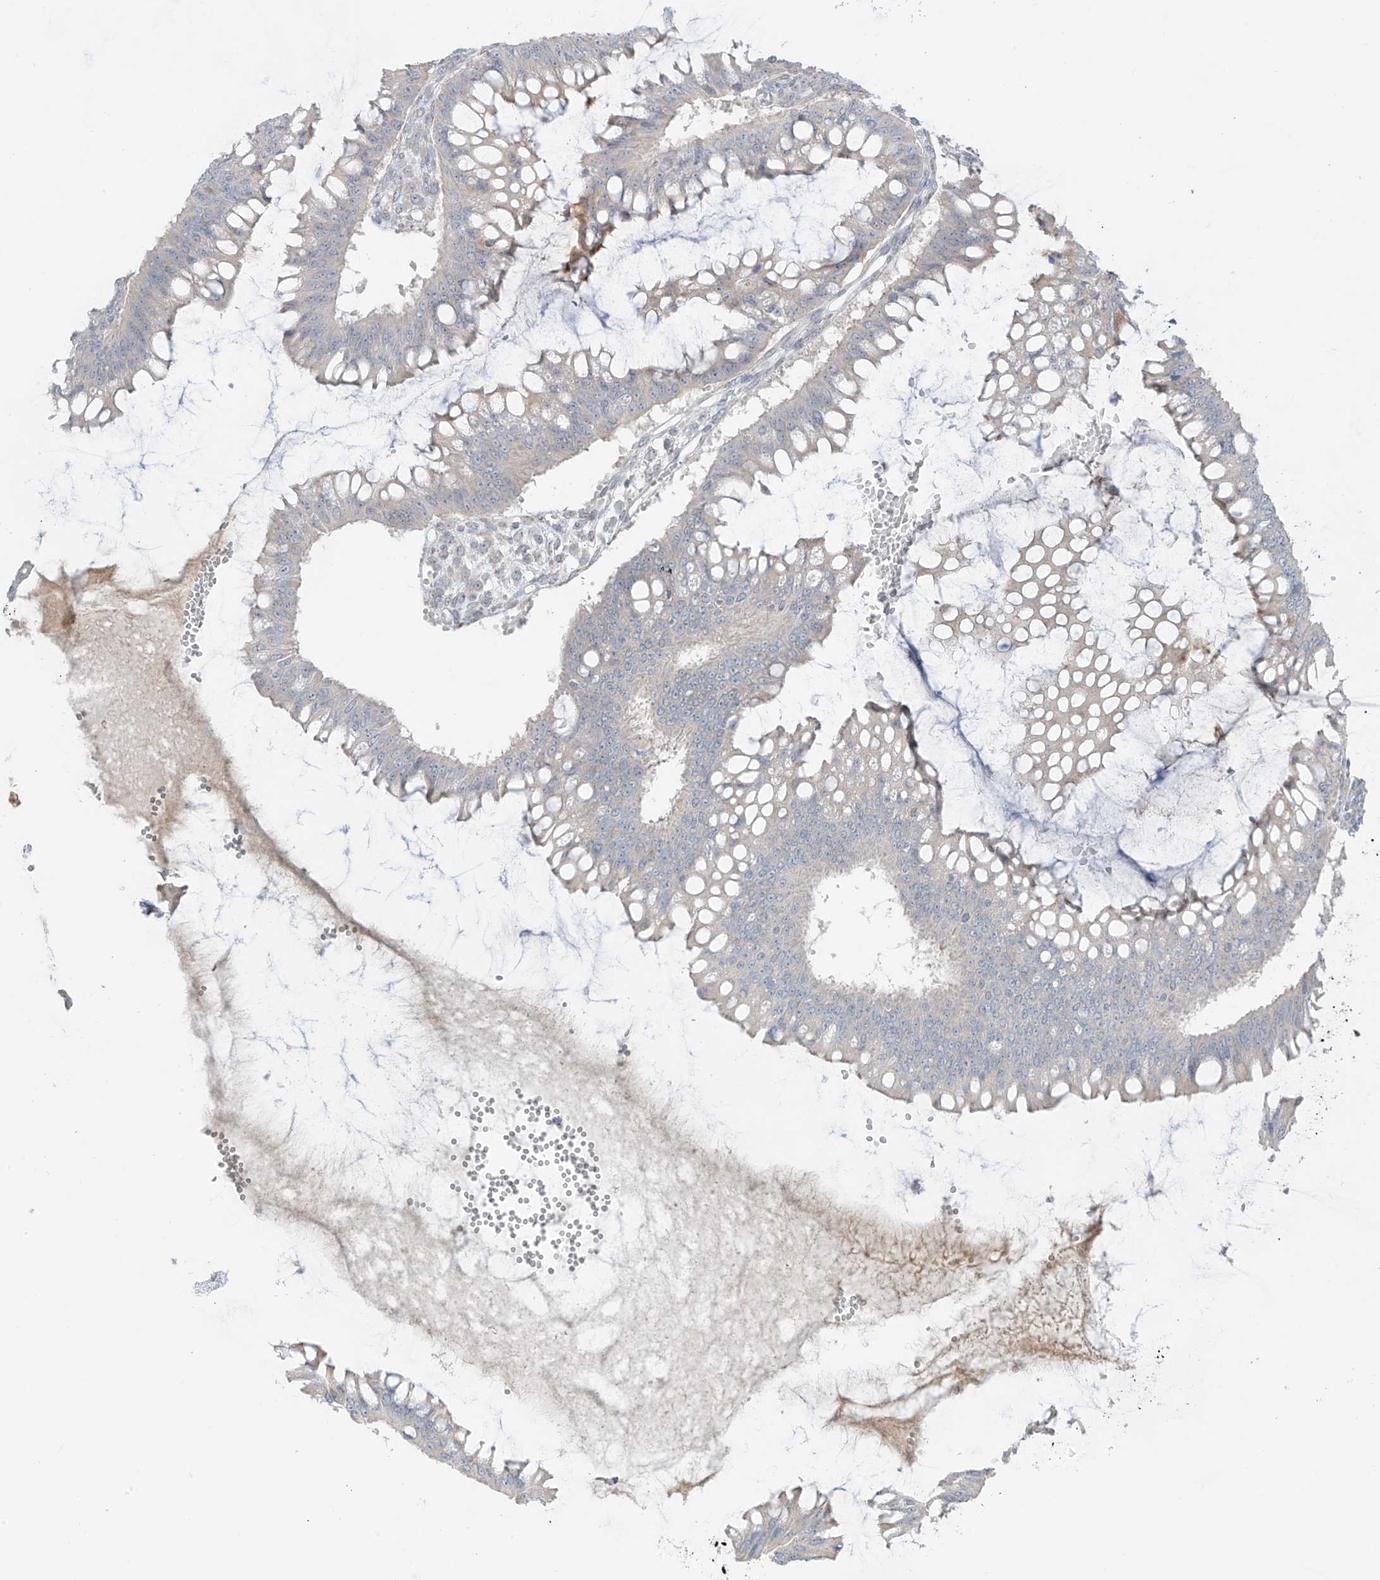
{"staining": {"intensity": "weak", "quantity": "<25%", "location": "cytoplasmic/membranous"}, "tissue": "ovarian cancer", "cell_type": "Tumor cells", "image_type": "cancer", "snomed": [{"axis": "morphology", "description": "Cystadenocarcinoma, mucinous, NOS"}, {"axis": "topography", "description": "Ovary"}], "caption": "Protein analysis of ovarian cancer (mucinous cystadenocarcinoma) reveals no significant staining in tumor cells.", "gene": "DCDC2", "patient": {"sex": "female", "age": 73}}